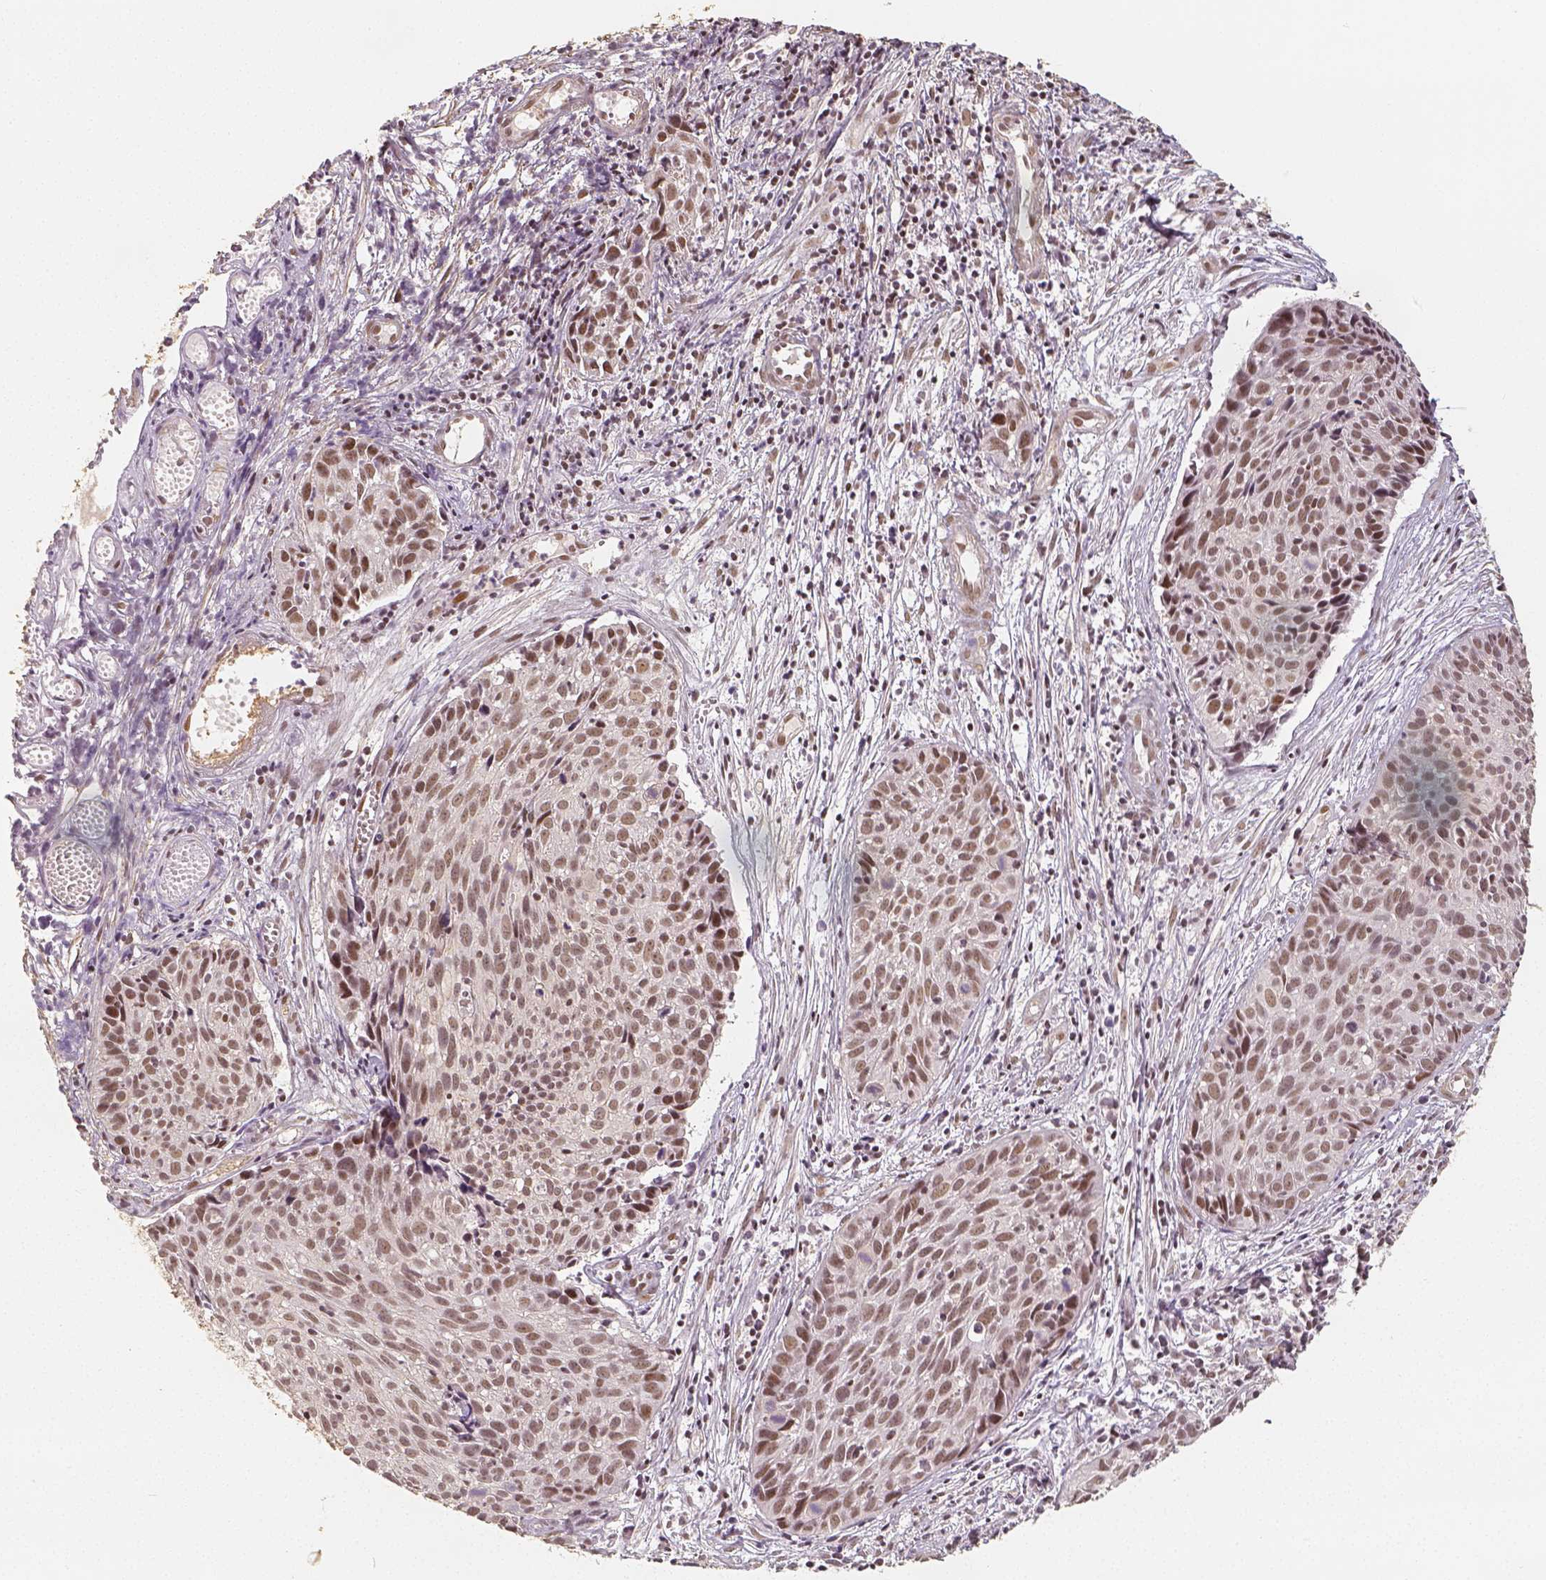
{"staining": {"intensity": "moderate", "quantity": ">75%", "location": "nuclear"}, "tissue": "cervical cancer", "cell_type": "Tumor cells", "image_type": "cancer", "snomed": [{"axis": "morphology", "description": "Squamous cell carcinoma, NOS"}, {"axis": "topography", "description": "Cervix"}], "caption": "Cervical squamous cell carcinoma tissue exhibits moderate nuclear positivity in approximately >75% of tumor cells, visualized by immunohistochemistry.", "gene": "HDAC1", "patient": {"sex": "female", "age": 30}}